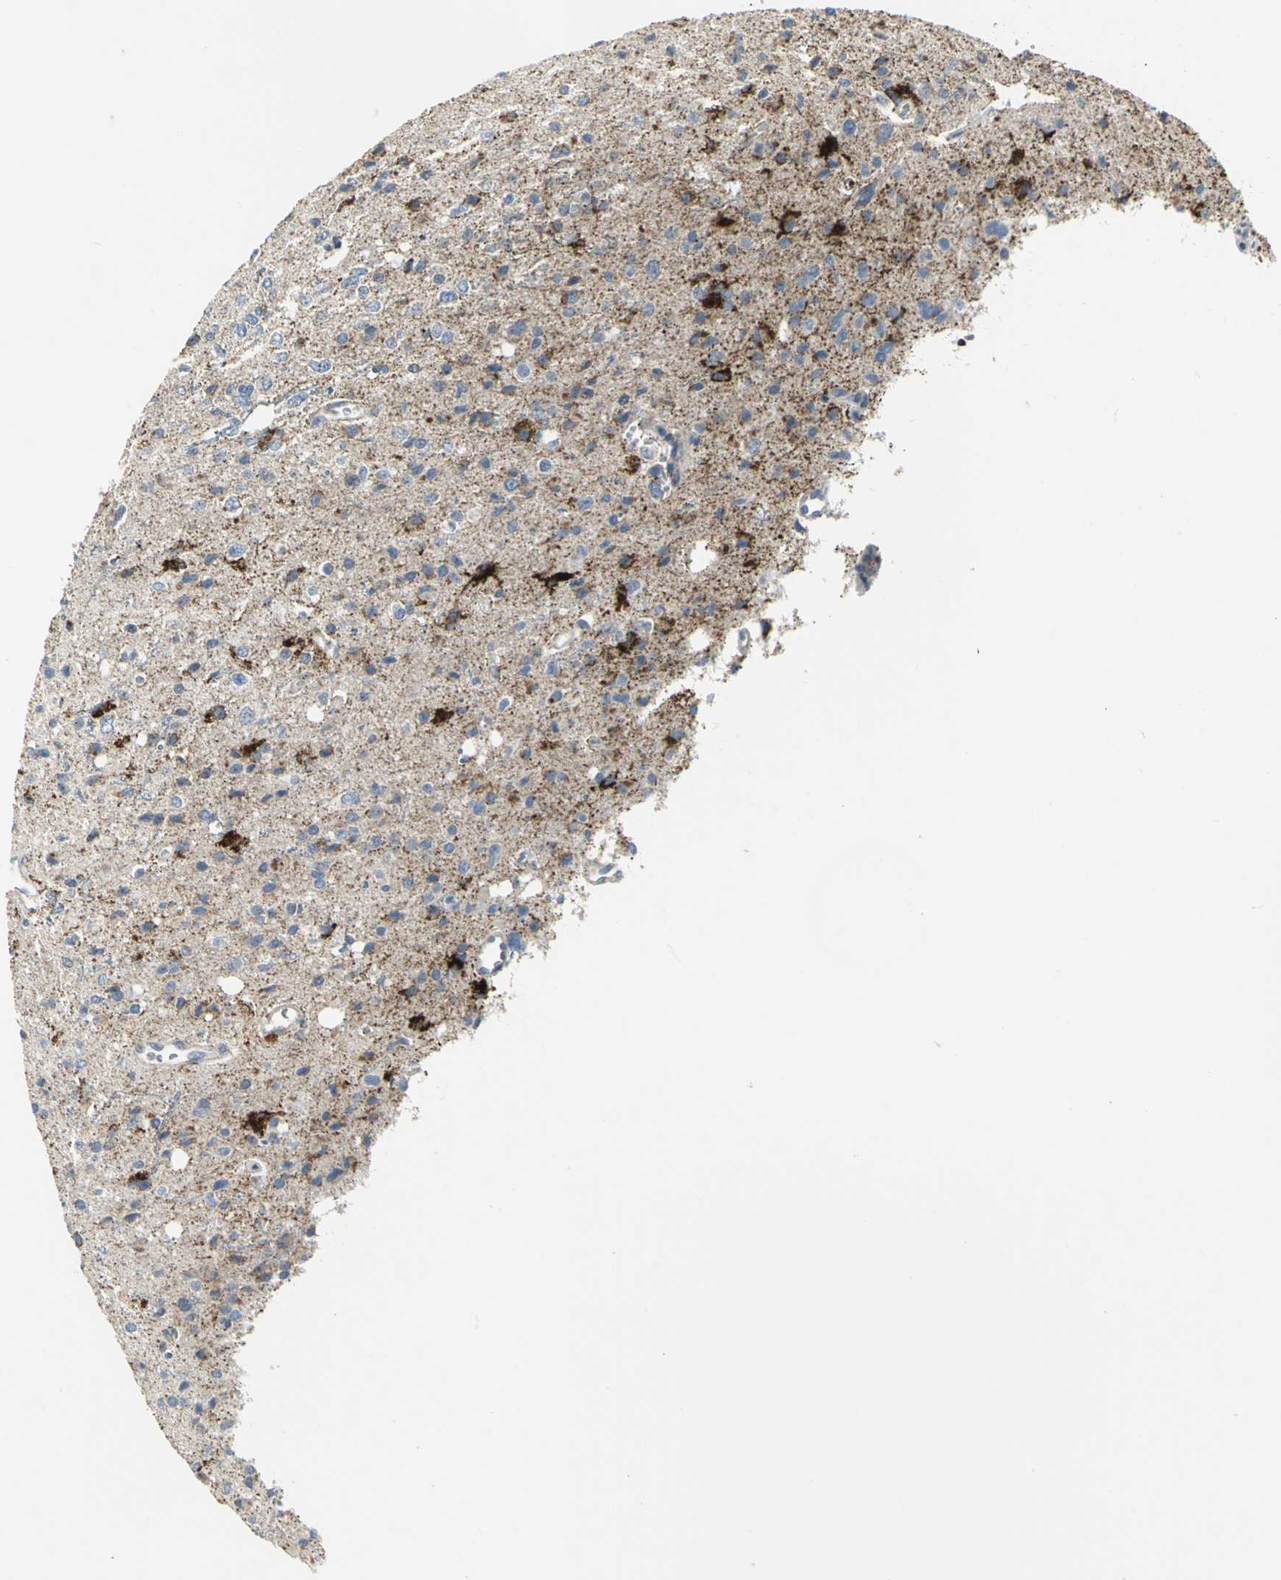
{"staining": {"intensity": "strong", "quantity": "25%-75%", "location": "cytoplasmic/membranous"}, "tissue": "glioma", "cell_type": "Tumor cells", "image_type": "cancer", "snomed": [{"axis": "morphology", "description": "Glioma, malignant, High grade"}, {"axis": "topography", "description": "Brain"}], "caption": "Glioma stained with DAB (3,3'-diaminobenzidine) IHC reveals high levels of strong cytoplasmic/membranous expression in approximately 25%-75% of tumor cells.", "gene": "SPPL2B", "patient": {"sex": "male", "age": 47}}